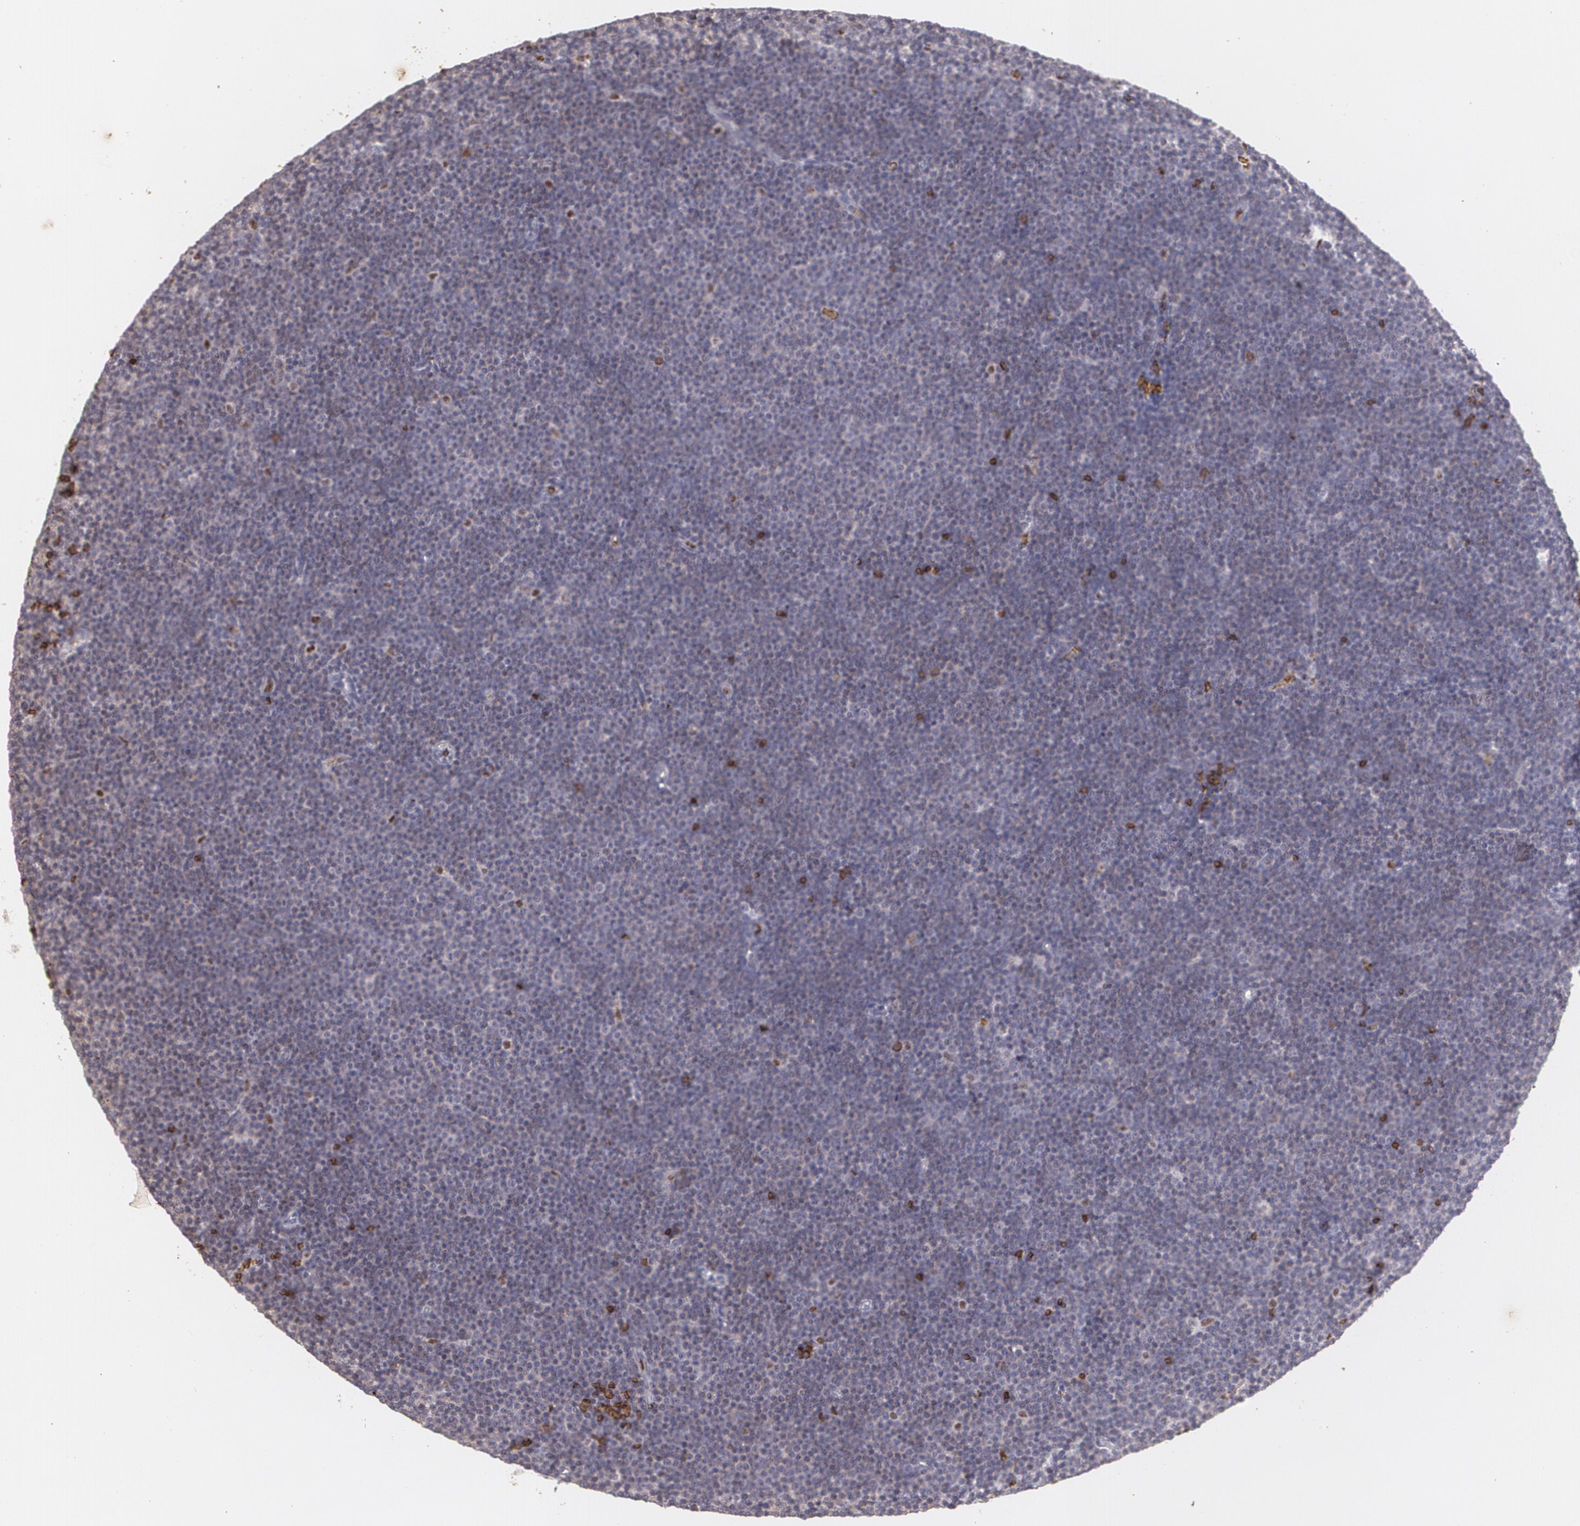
{"staining": {"intensity": "weak", "quantity": ">75%", "location": "cytoplasmic/membranous"}, "tissue": "lymphoma", "cell_type": "Tumor cells", "image_type": "cancer", "snomed": [{"axis": "morphology", "description": "Malignant lymphoma, non-Hodgkin's type, Low grade"}, {"axis": "topography", "description": "Lymph node"}], "caption": "A histopathology image of low-grade malignant lymphoma, non-Hodgkin's type stained for a protein demonstrates weak cytoplasmic/membranous brown staining in tumor cells. (DAB (3,3'-diaminobenzidine) IHC, brown staining for protein, blue staining for nuclei).", "gene": "SLC2A1", "patient": {"sex": "female", "age": 73}}